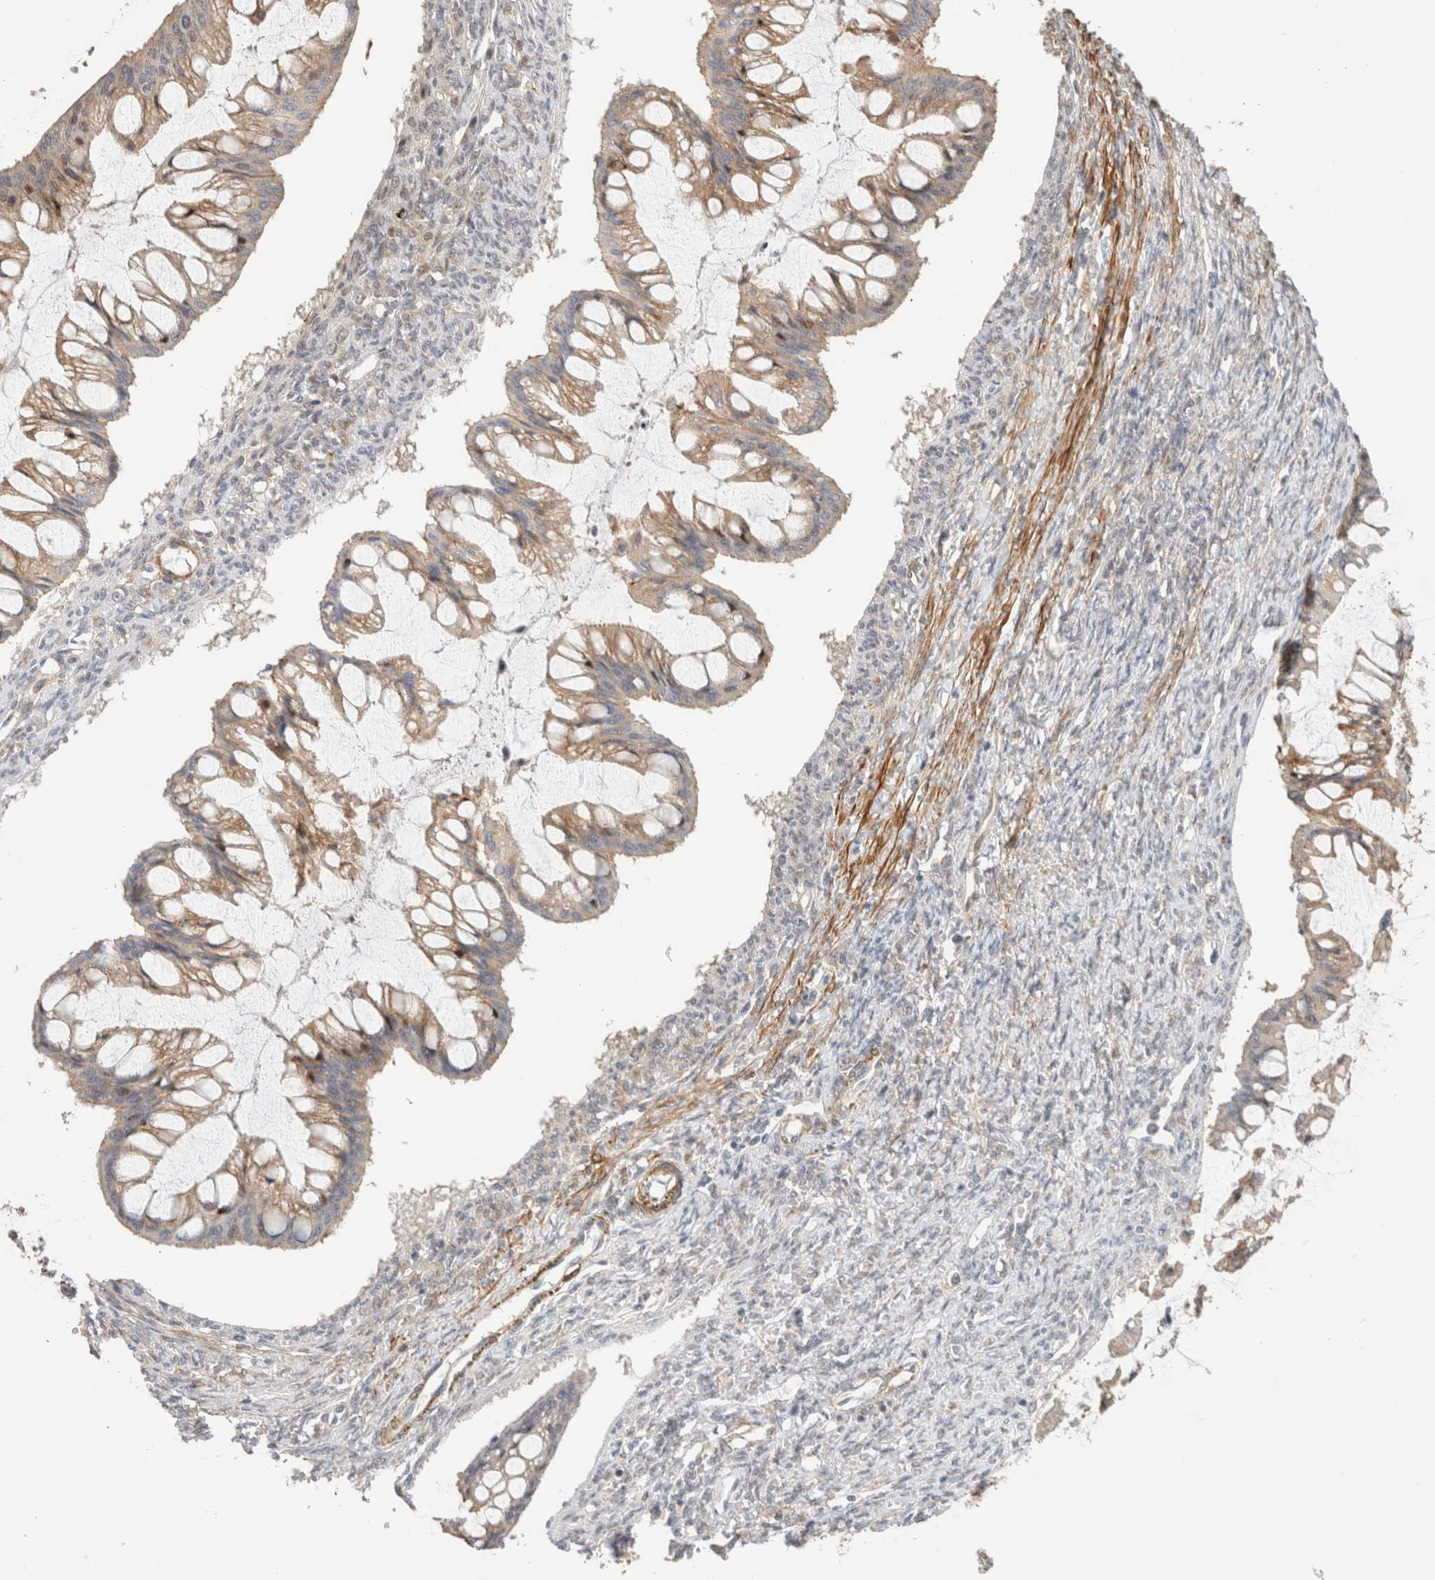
{"staining": {"intensity": "moderate", "quantity": ">75%", "location": "cytoplasmic/membranous,nuclear"}, "tissue": "ovarian cancer", "cell_type": "Tumor cells", "image_type": "cancer", "snomed": [{"axis": "morphology", "description": "Cystadenocarcinoma, mucinous, NOS"}, {"axis": "topography", "description": "Ovary"}], "caption": "Immunohistochemical staining of ovarian cancer exhibits moderate cytoplasmic/membranous and nuclear protein positivity in about >75% of tumor cells. The staining was performed using DAB (3,3'-diaminobenzidine), with brown indicating positive protein expression. Nuclei are stained blue with hematoxylin.", "gene": "ID3", "patient": {"sex": "female", "age": 73}}